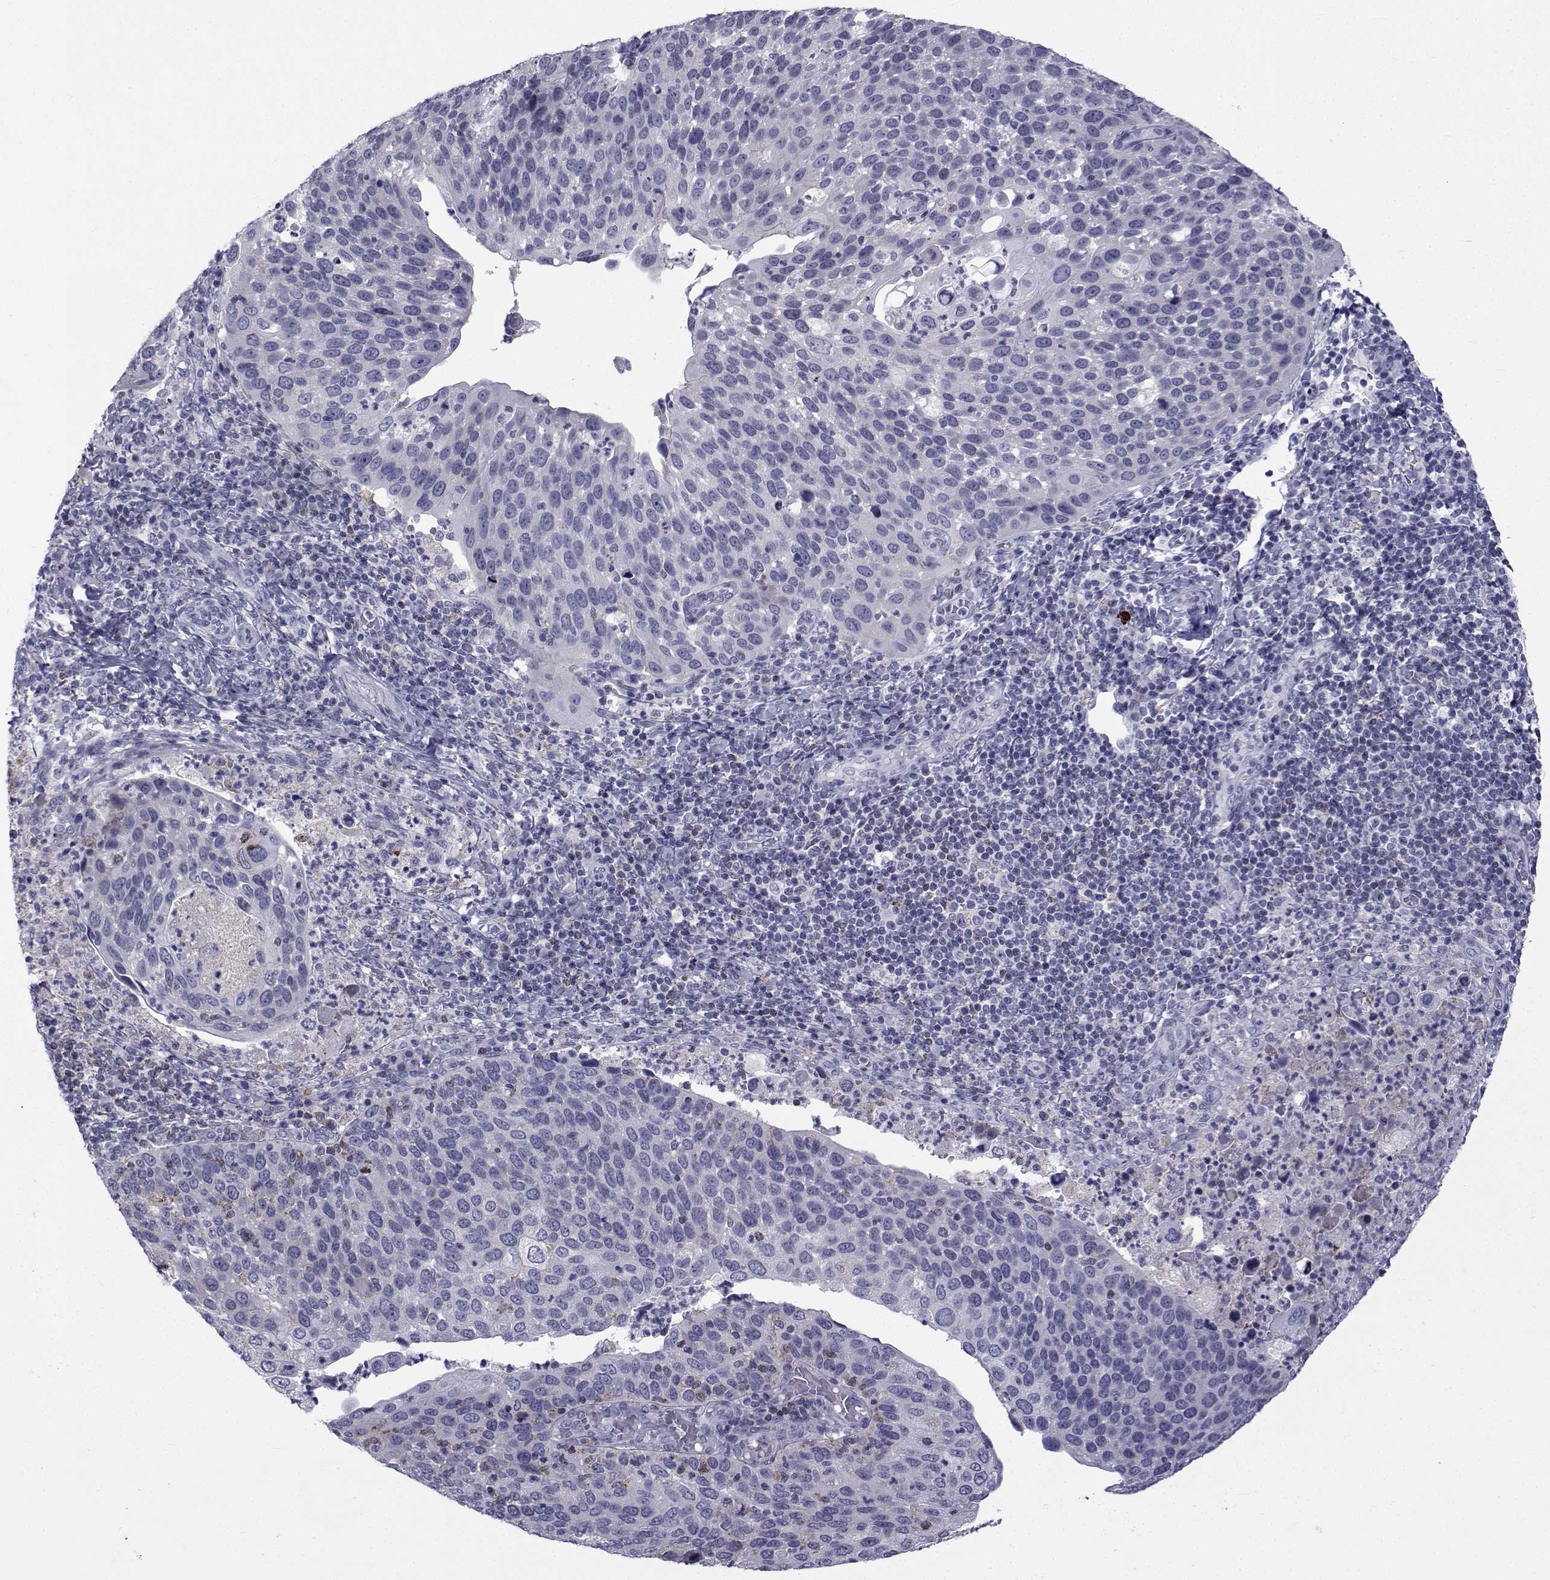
{"staining": {"intensity": "weak", "quantity": "<25%", "location": "cytoplasmic/membranous"}, "tissue": "cervical cancer", "cell_type": "Tumor cells", "image_type": "cancer", "snomed": [{"axis": "morphology", "description": "Squamous cell carcinoma, NOS"}, {"axis": "topography", "description": "Cervix"}], "caption": "This is a image of immunohistochemistry staining of cervical squamous cell carcinoma, which shows no positivity in tumor cells.", "gene": "PDE6H", "patient": {"sex": "female", "age": 54}}